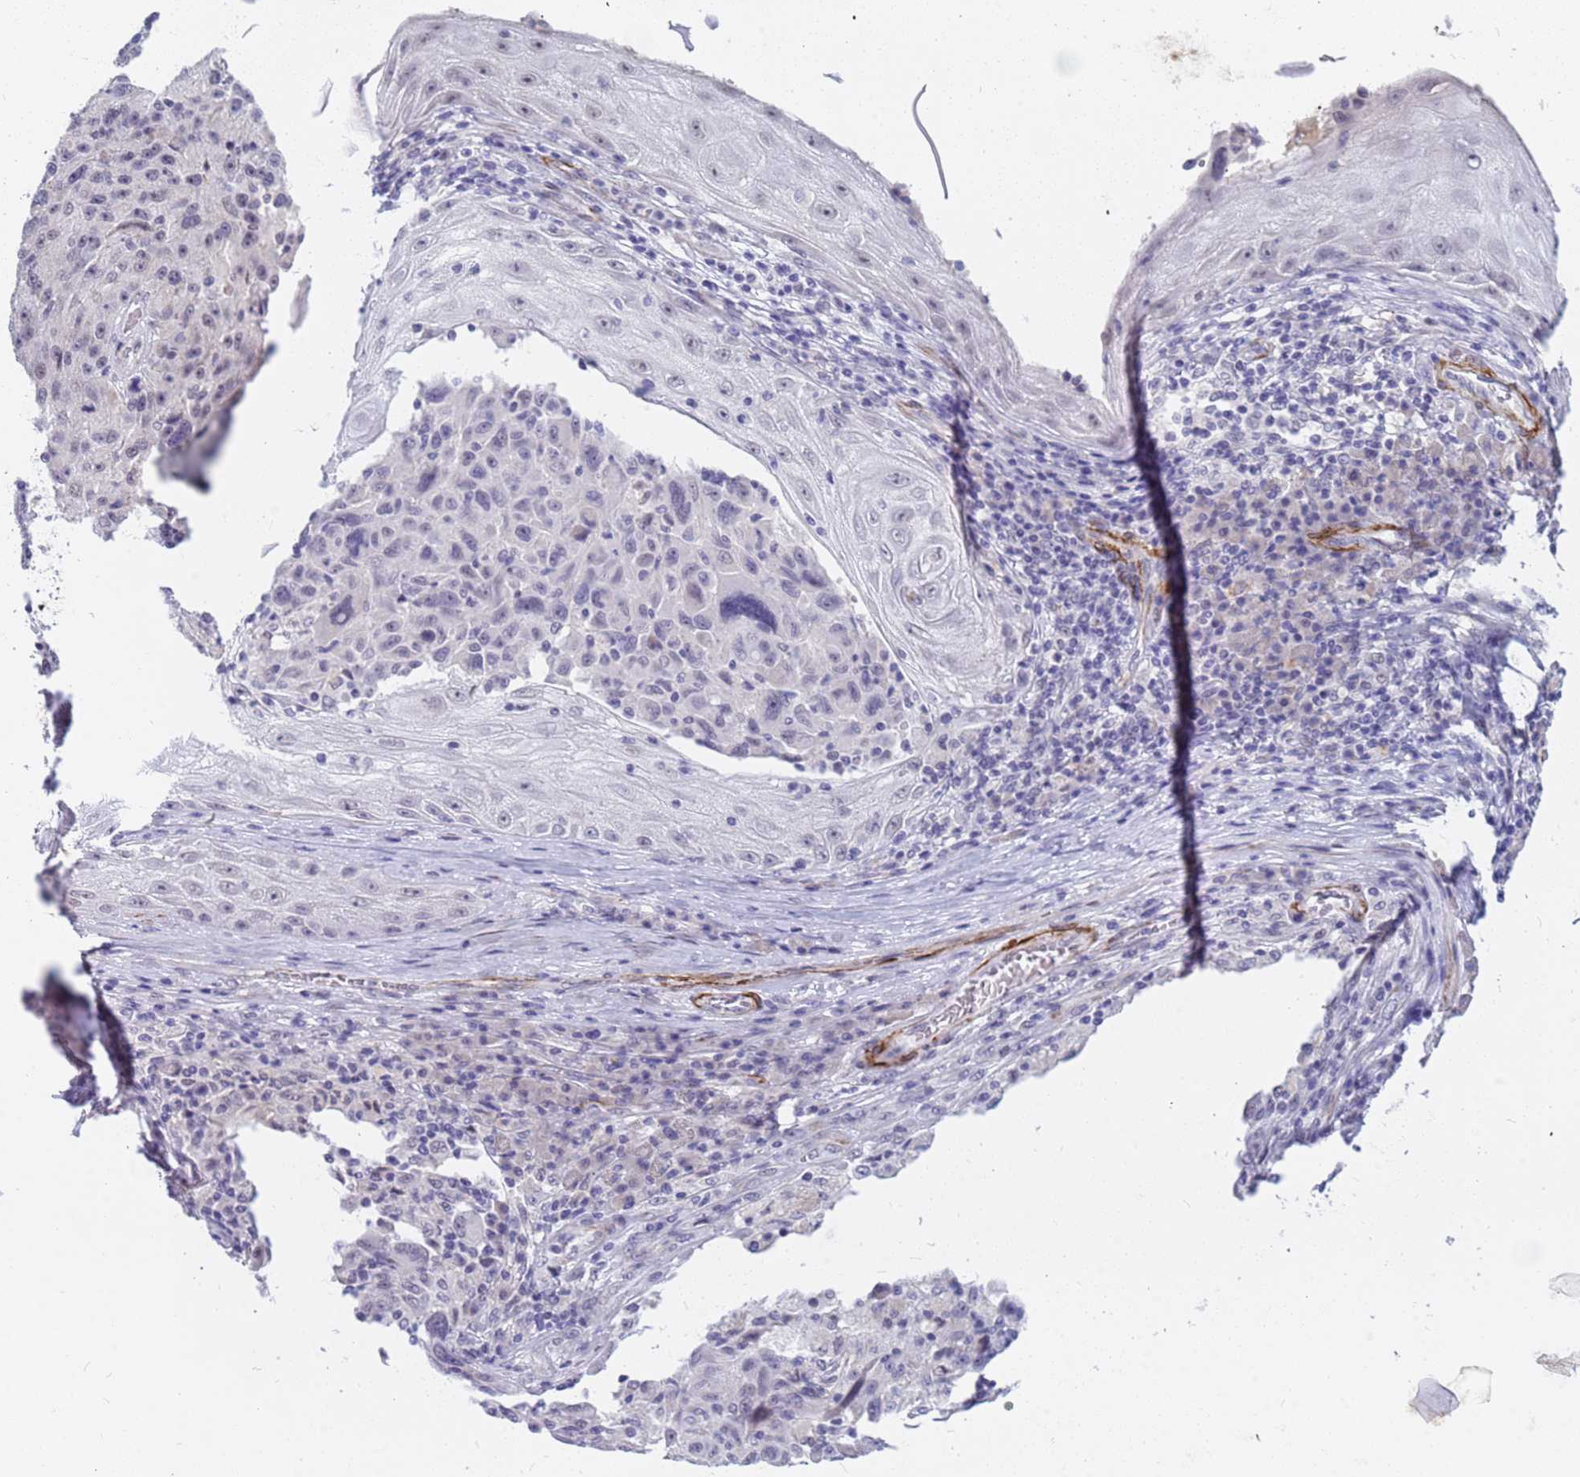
{"staining": {"intensity": "negative", "quantity": "none", "location": "none"}, "tissue": "melanoma", "cell_type": "Tumor cells", "image_type": "cancer", "snomed": [{"axis": "morphology", "description": "Malignant melanoma, NOS"}, {"axis": "topography", "description": "Skin"}], "caption": "Histopathology image shows no protein staining in tumor cells of melanoma tissue.", "gene": "CXorf65", "patient": {"sex": "male", "age": 53}}